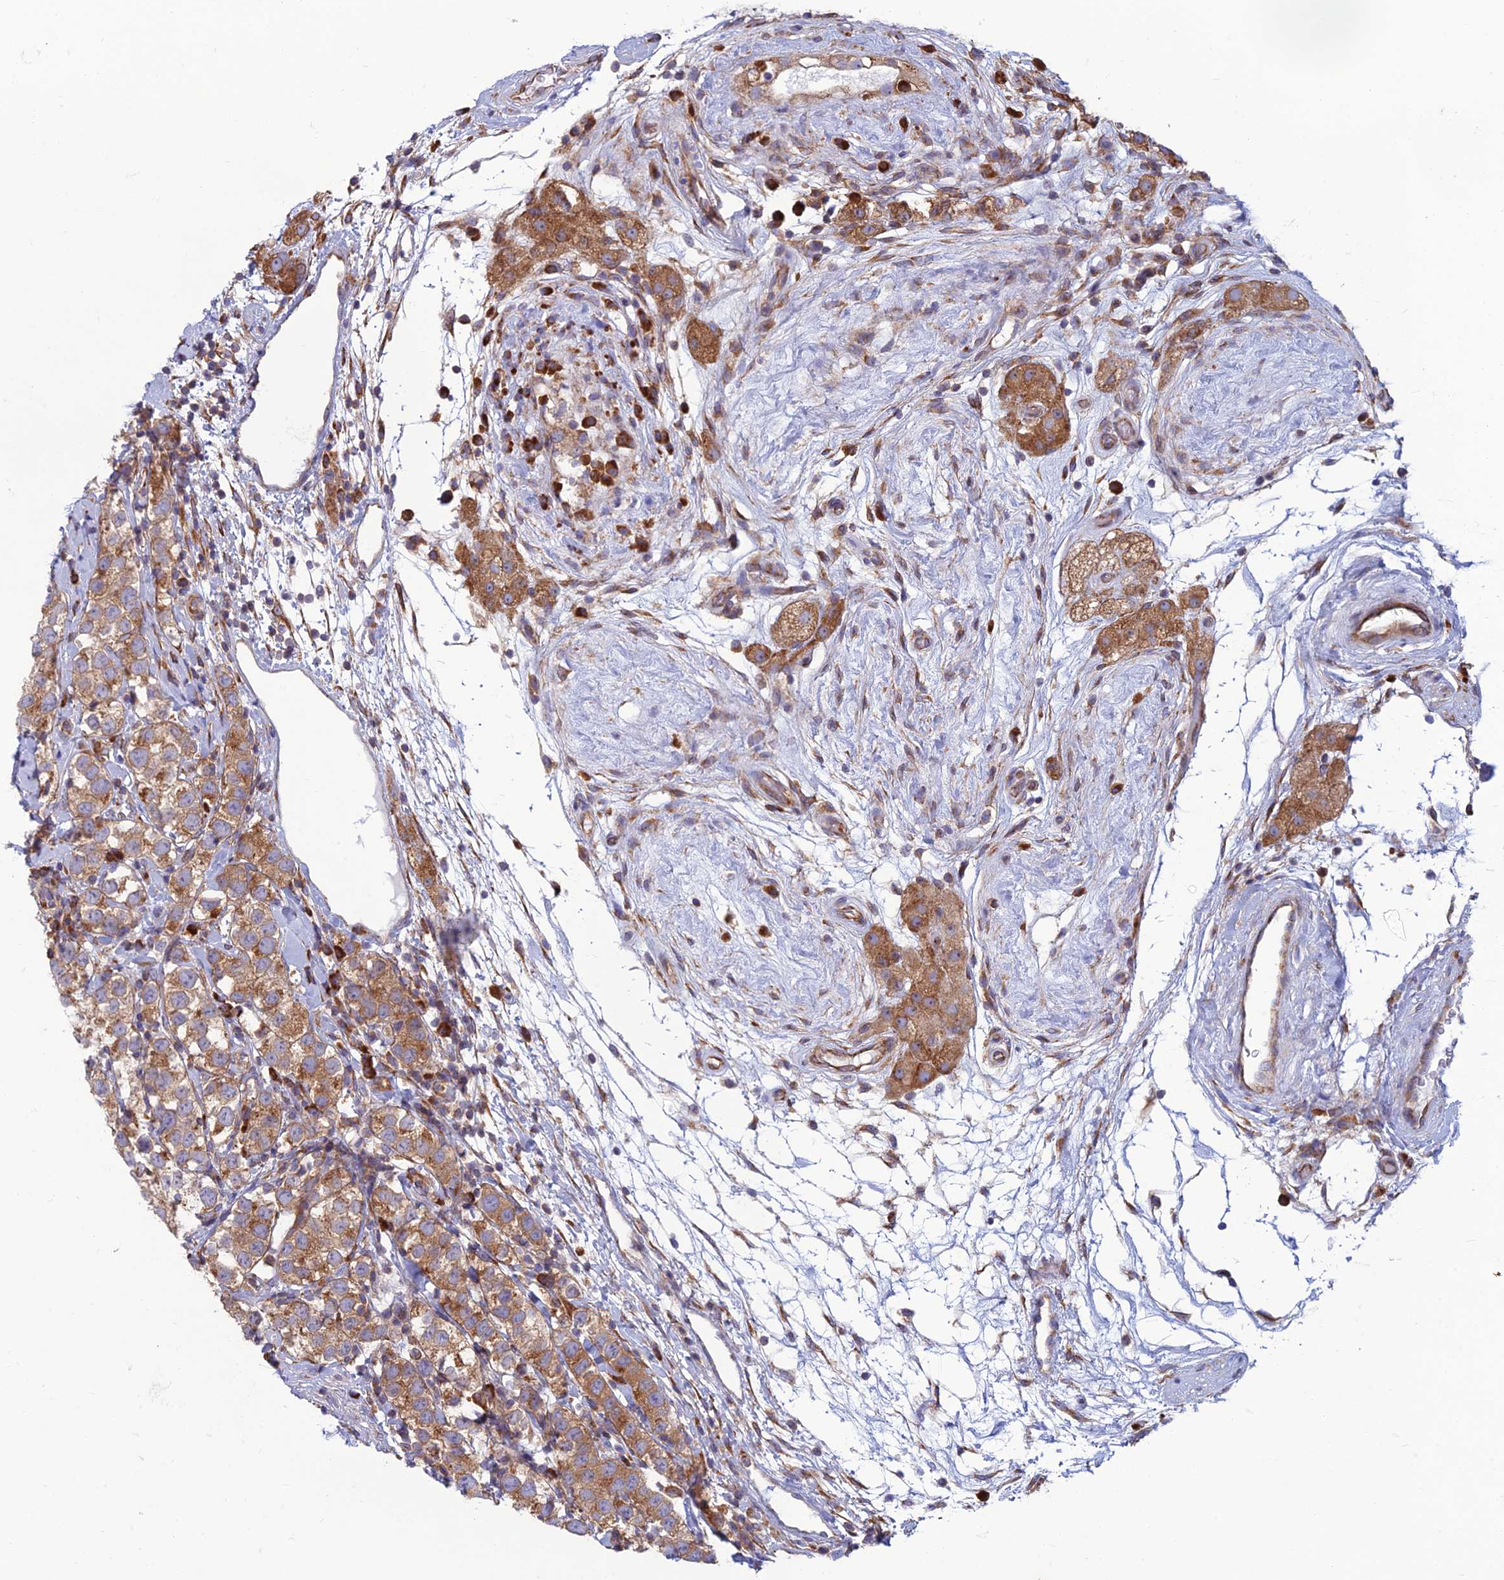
{"staining": {"intensity": "moderate", "quantity": ">75%", "location": "cytoplasmic/membranous"}, "tissue": "testis cancer", "cell_type": "Tumor cells", "image_type": "cancer", "snomed": [{"axis": "morphology", "description": "Seminoma, NOS"}, {"axis": "topography", "description": "Testis"}], "caption": "A brown stain highlights moderate cytoplasmic/membranous positivity of a protein in seminoma (testis) tumor cells.", "gene": "RPL17-C18orf32", "patient": {"sex": "male", "age": 34}}